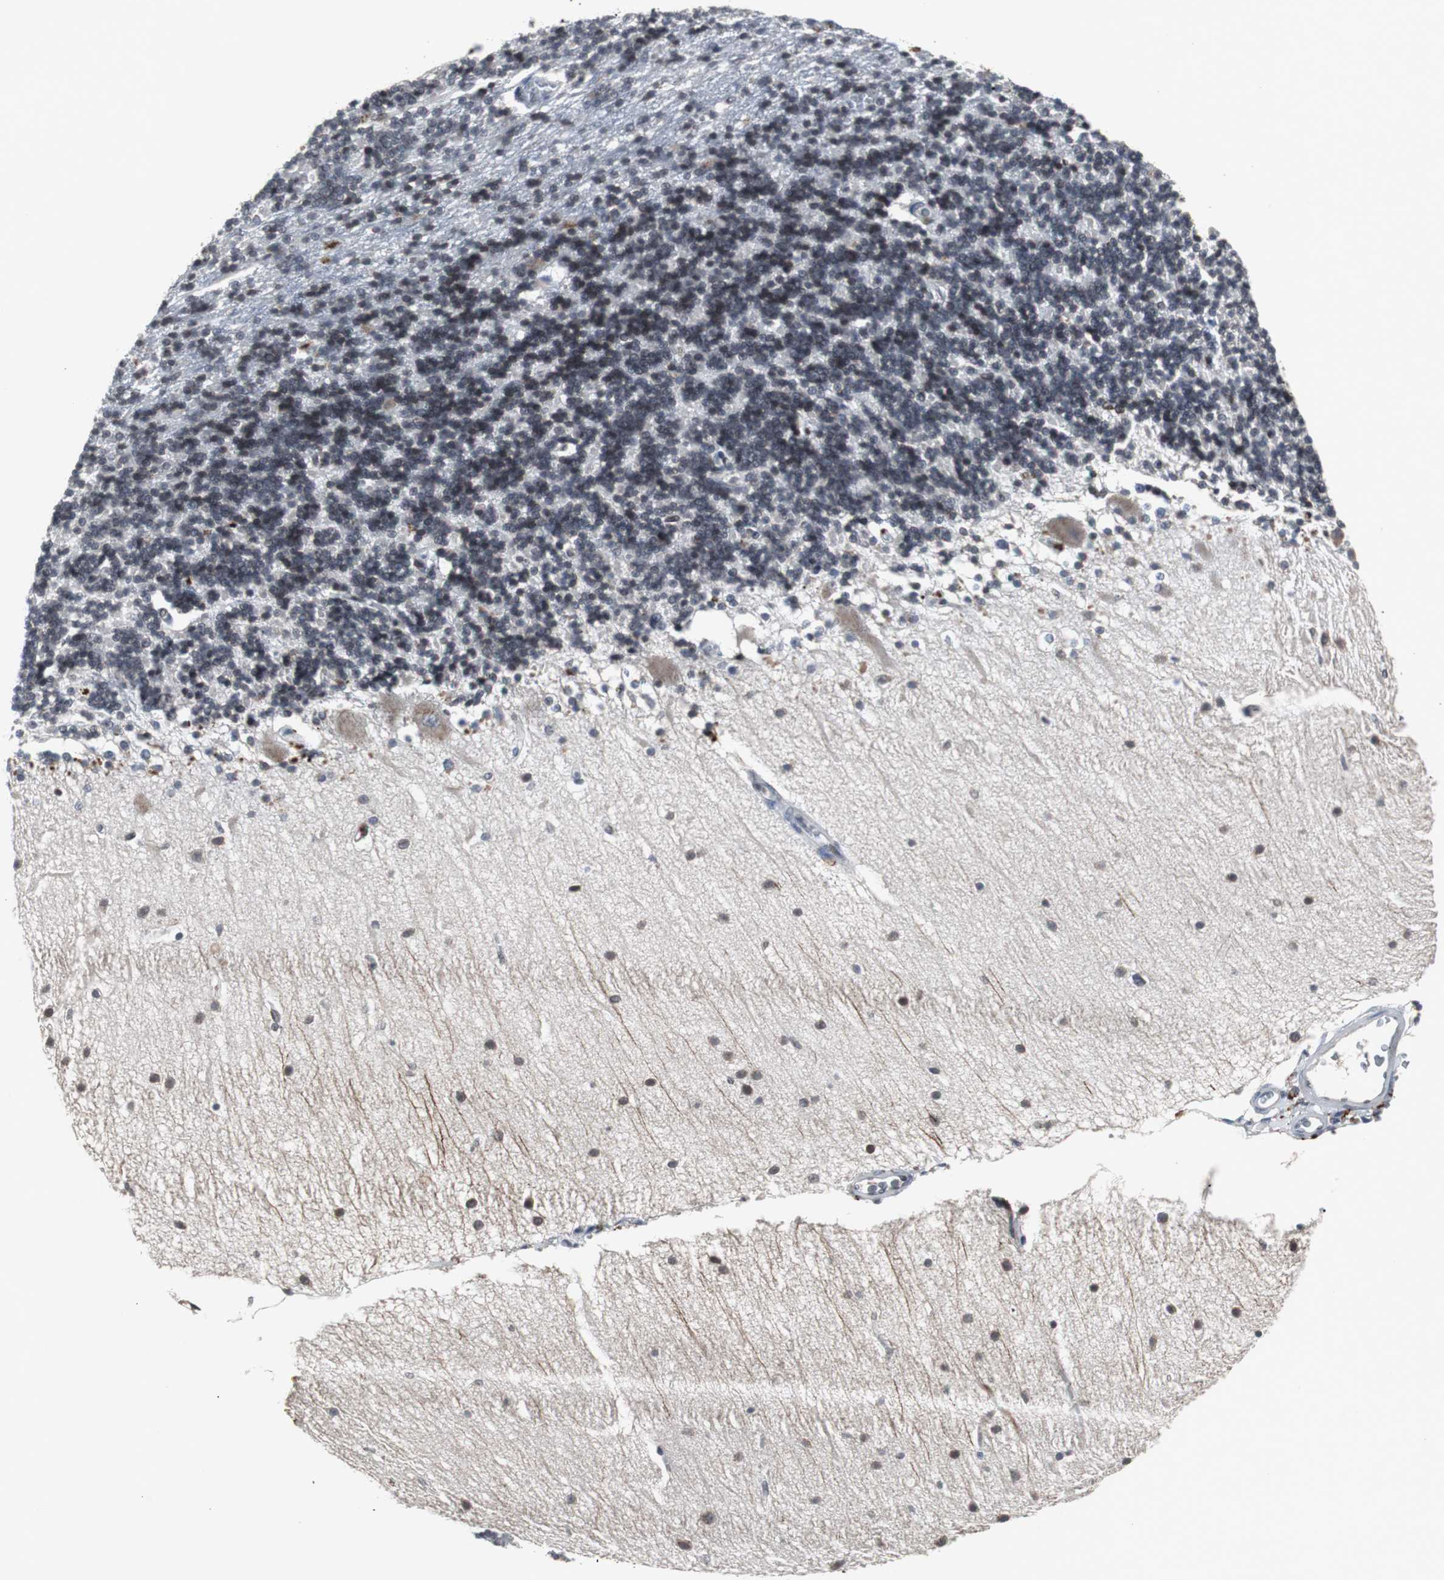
{"staining": {"intensity": "weak", "quantity": "25%-75%", "location": "cytoplasmic/membranous"}, "tissue": "cerebellum", "cell_type": "Cells in granular layer", "image_type": "normal", "snomed": [{"axis": "morphology", "description": "Normal tissue, NOS"}, {"axis": "topography", "description": "Cerebellum"}], "caption": "Immunohistochemical staining of unremarkable cerebellum shows low levels of weak cytoplasmic/membranous staining in about 25%-75% of cells in granular layer.", "gene": "ZNF396", "patient": {"sex": "female", "age": 54}}